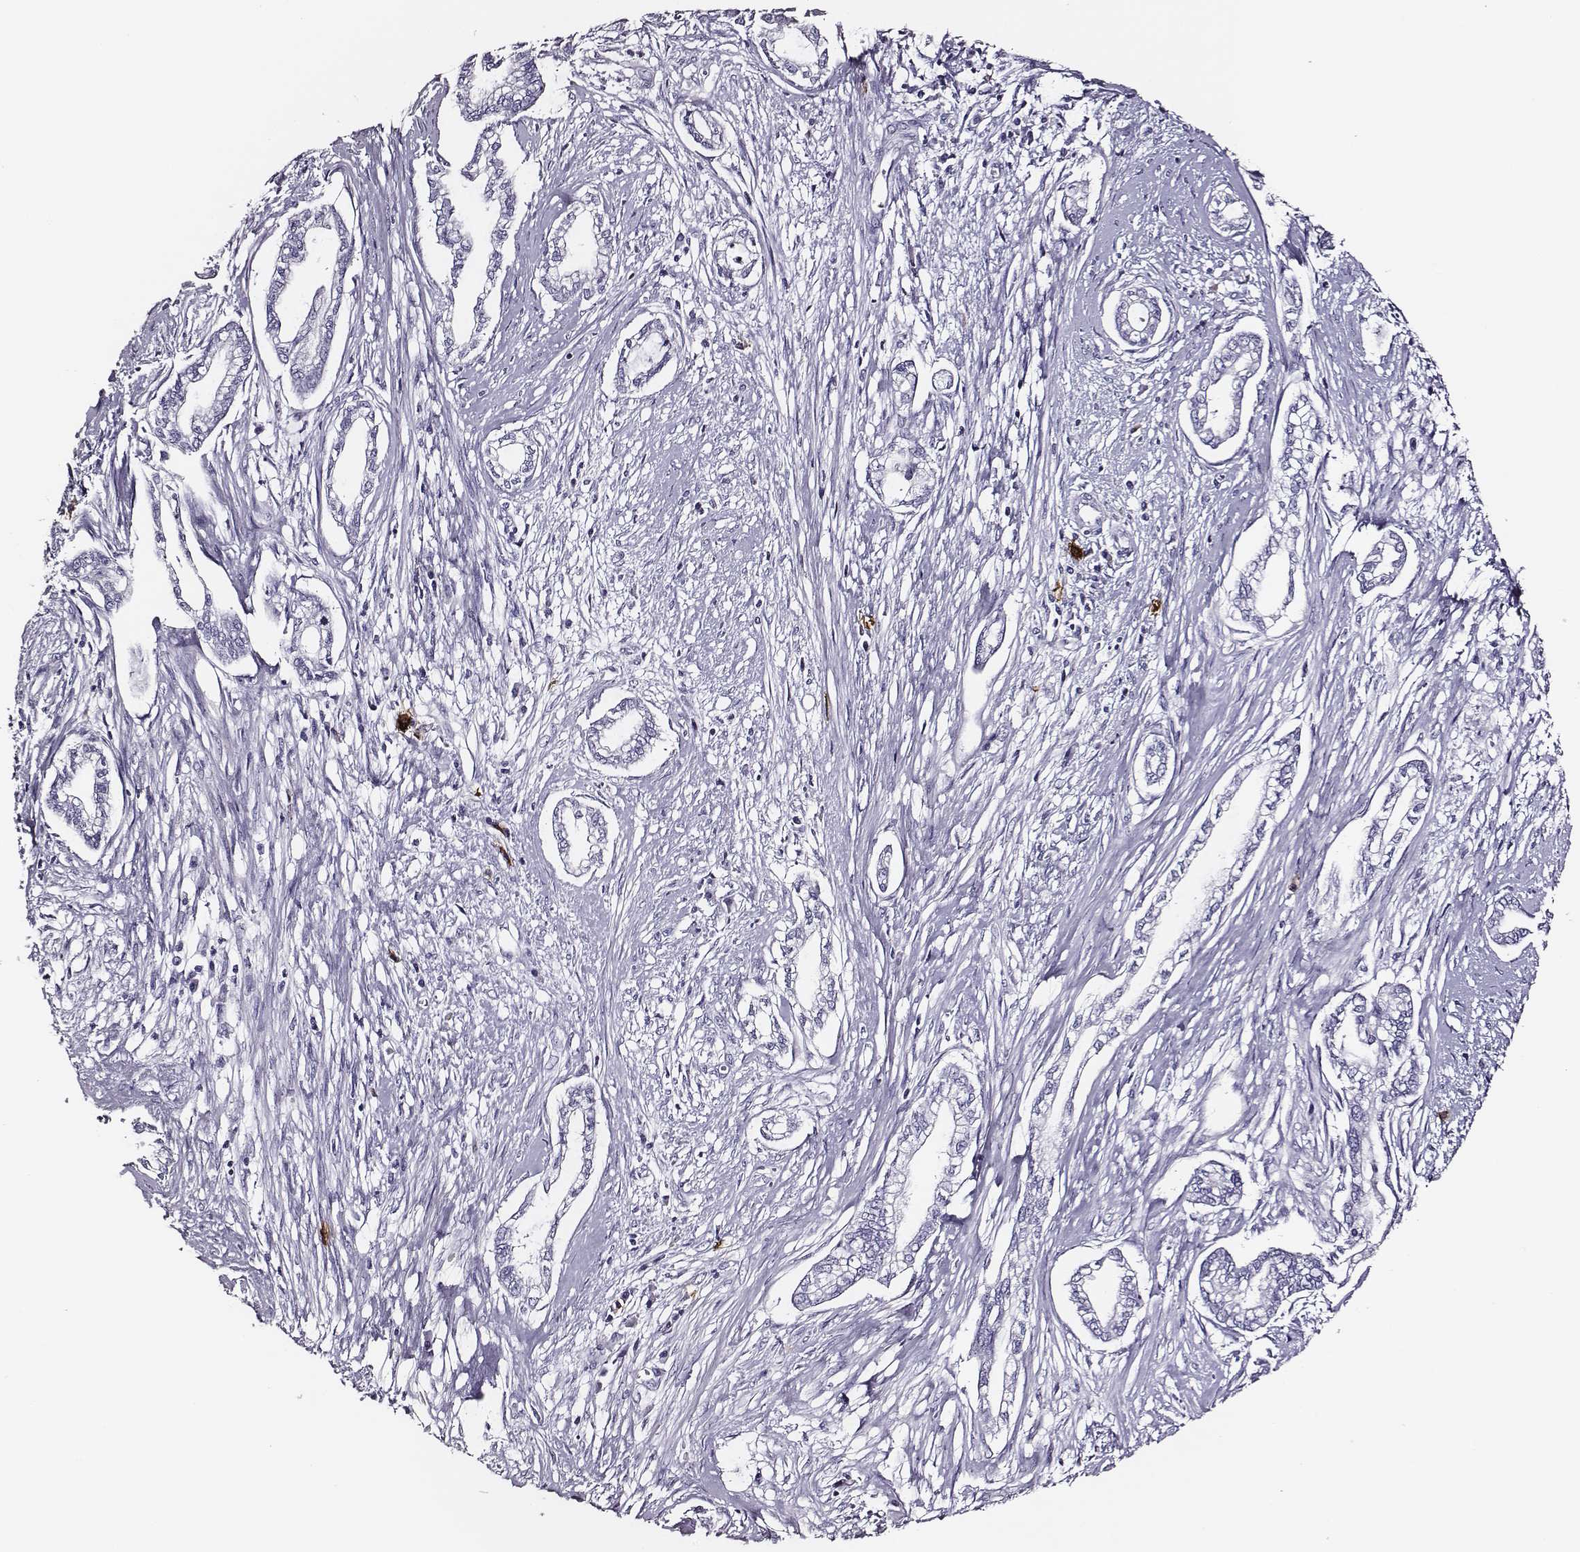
{"staining": {"intensity": "negative", "quantity": "none", "location": "none"}, "tissue": "cervical cancer", "cell_type": "Tumor cells", "image_type": "cancer", "snomed": [{"axis": "morphology", "description": "Adenocarcinoma, NOS"}, {"axis": "topography", "description": "Cervix"}], "caption": "Adenocarcinoma (cervical) was stained to show a protein in brown. There is no significant staining in tumor cells.", "gene": "DPEP1", "patient": {"sex": "female", "age": 62}}